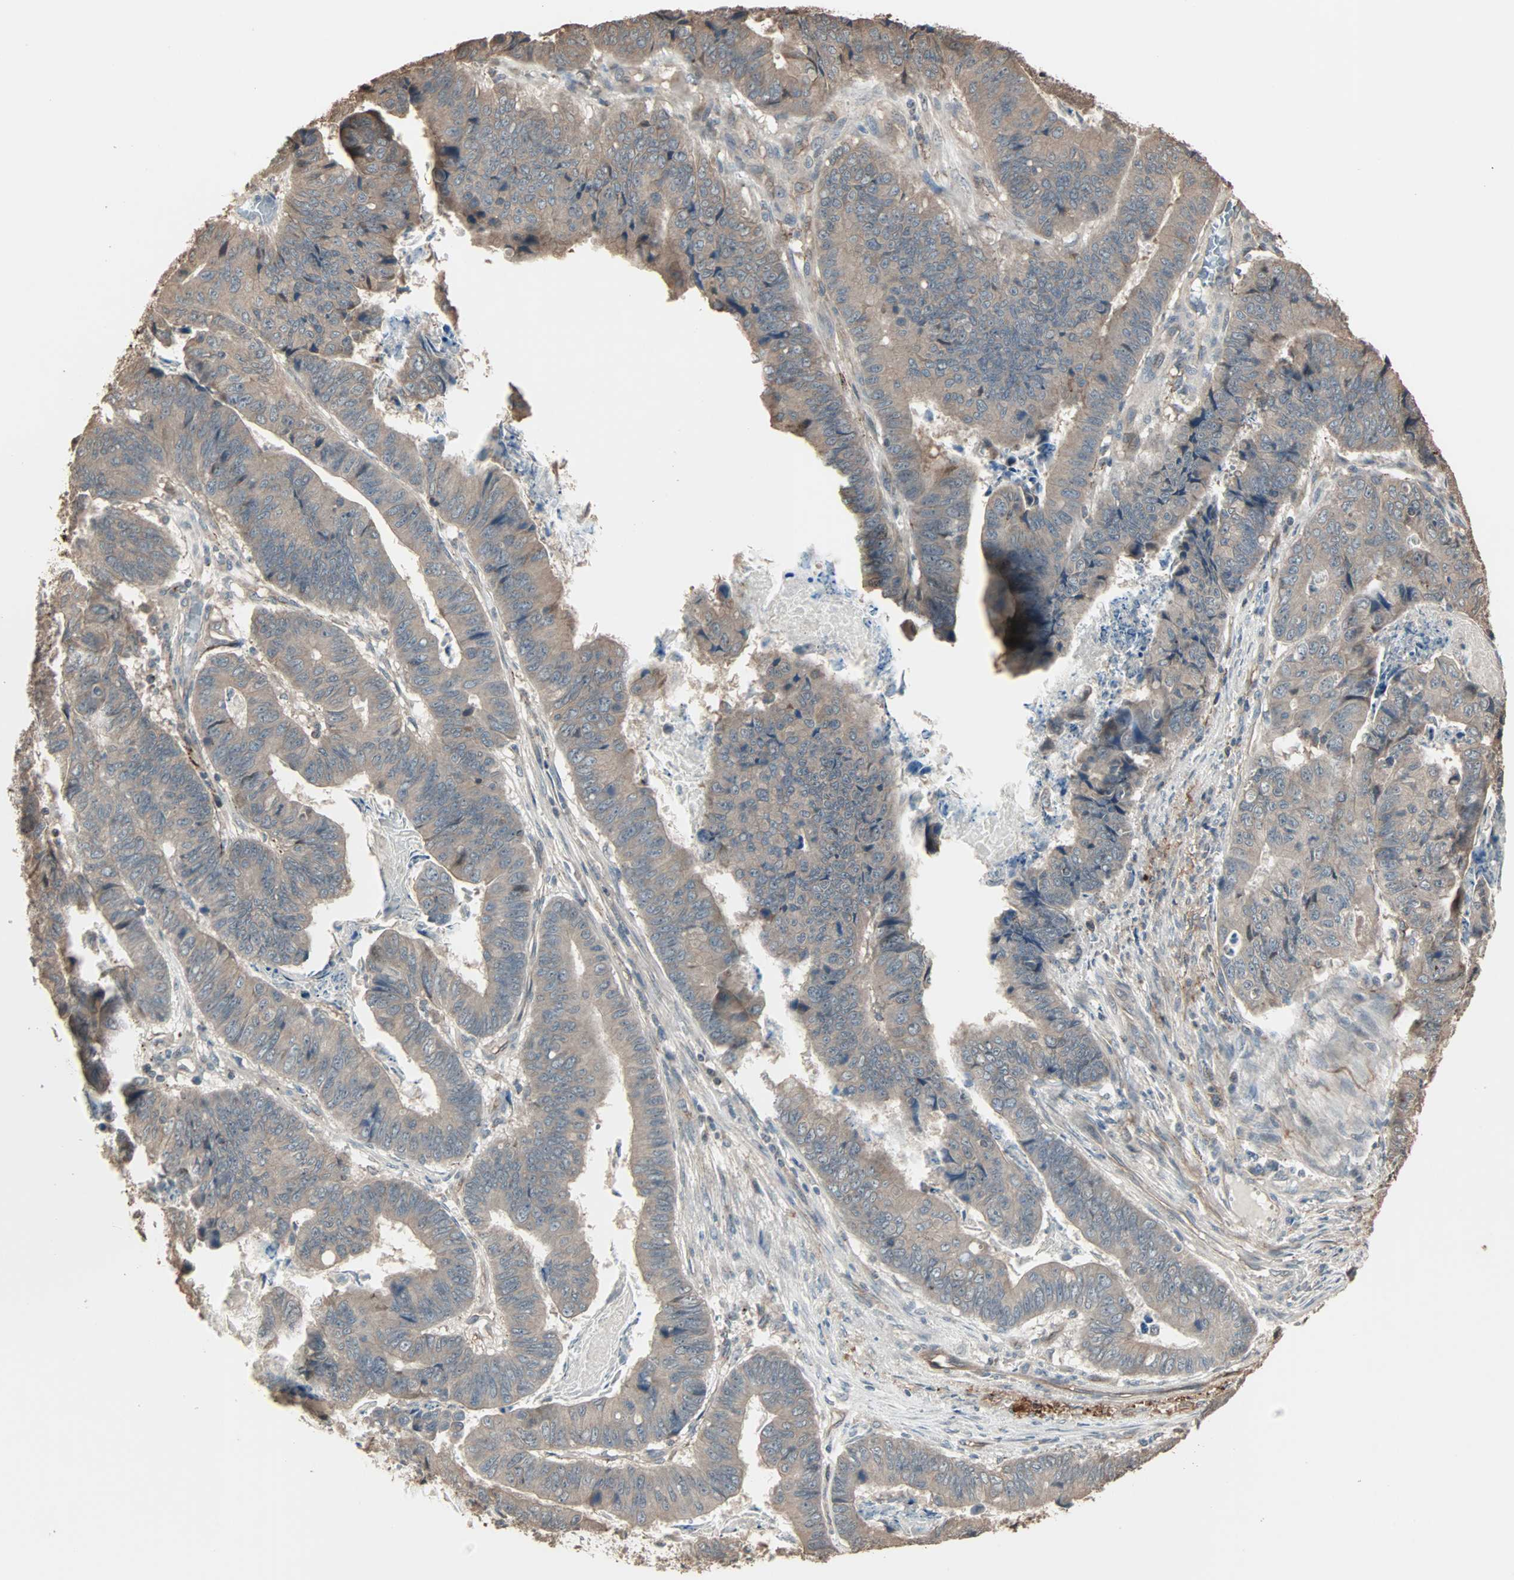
{"staining": {"intensity": "weak", "quantity": ">75%", "location": "cytoplasmic/membranous"}, "tissue": "stomach cancer", "cell_type": "Tumor cells", "image_type": "cancer", "snomed": [{"axis": "morphology", "description": "Adenocarcinoma, NOS"}, {"axis": "topography", "description": "Stomach, lower"}], "caption": "This is an image of immunohistochemistry staining of adenocarcinoma (stomach), which shows weak positivity in the cytoplasmic/membranous of tumor cells.", "gene": "CALCRL", "patient": {"sex": "male", "age": 77}}